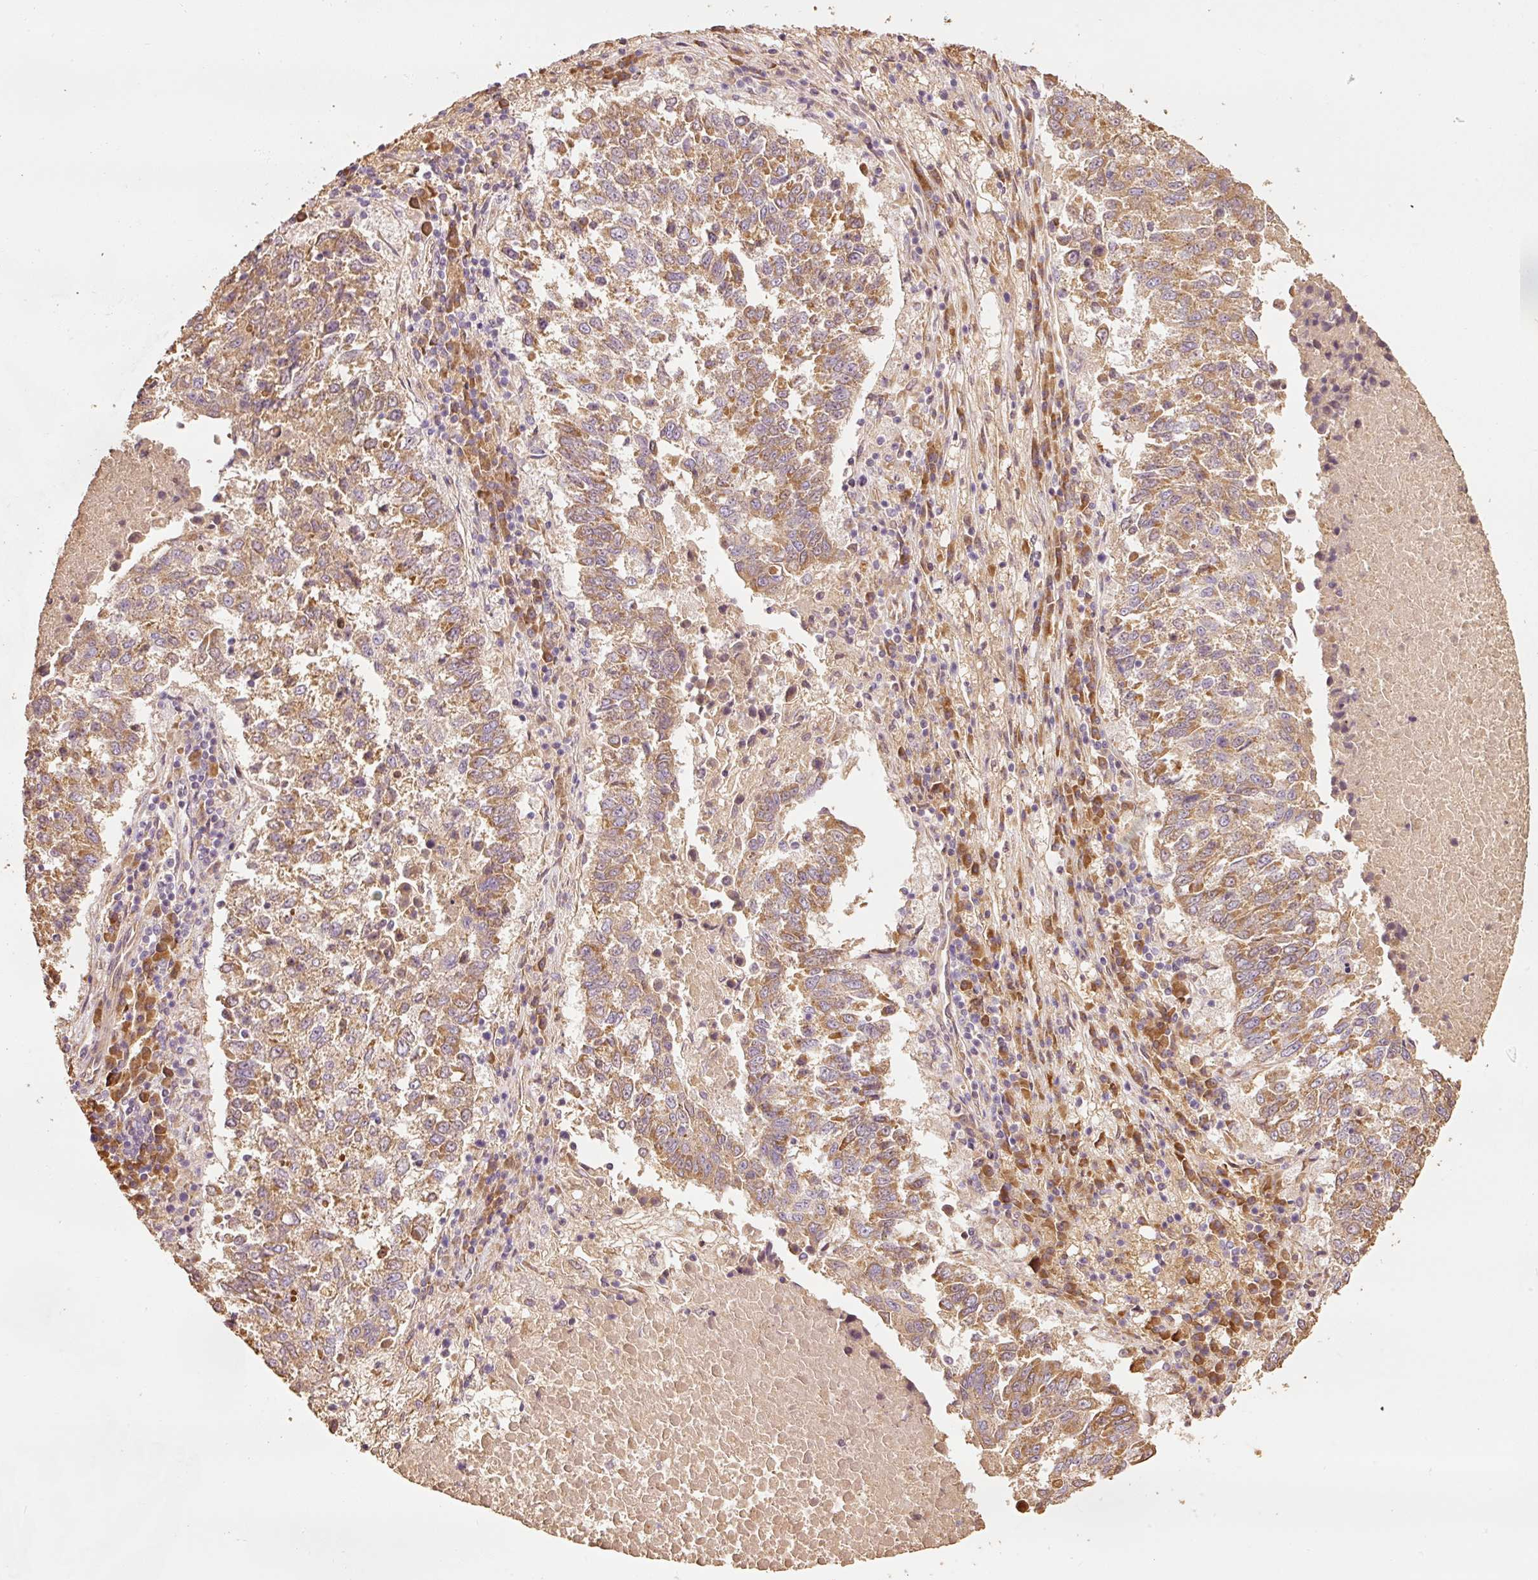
{"staining": {"intensity": "moderate", "quantity": ">75%", "location": "cytoplasmic/membranous"}, "tissue": "lung cancer", "cell_type": "Tumor cells", "image_type": "cancer", "snomed": [{"axis": "morphology", "description": "Squamous cell carcinoma, NOS"}, {"axis": "topography", "description": "Lung"}], "caption": "A brown stain highlights moderate cytoplasmic/membranous positivity of a protein in human lung squamous cell carcinoma tumor cells.", "gene": "EFHC1", "patient": {"sex": "male", "age": 73}}